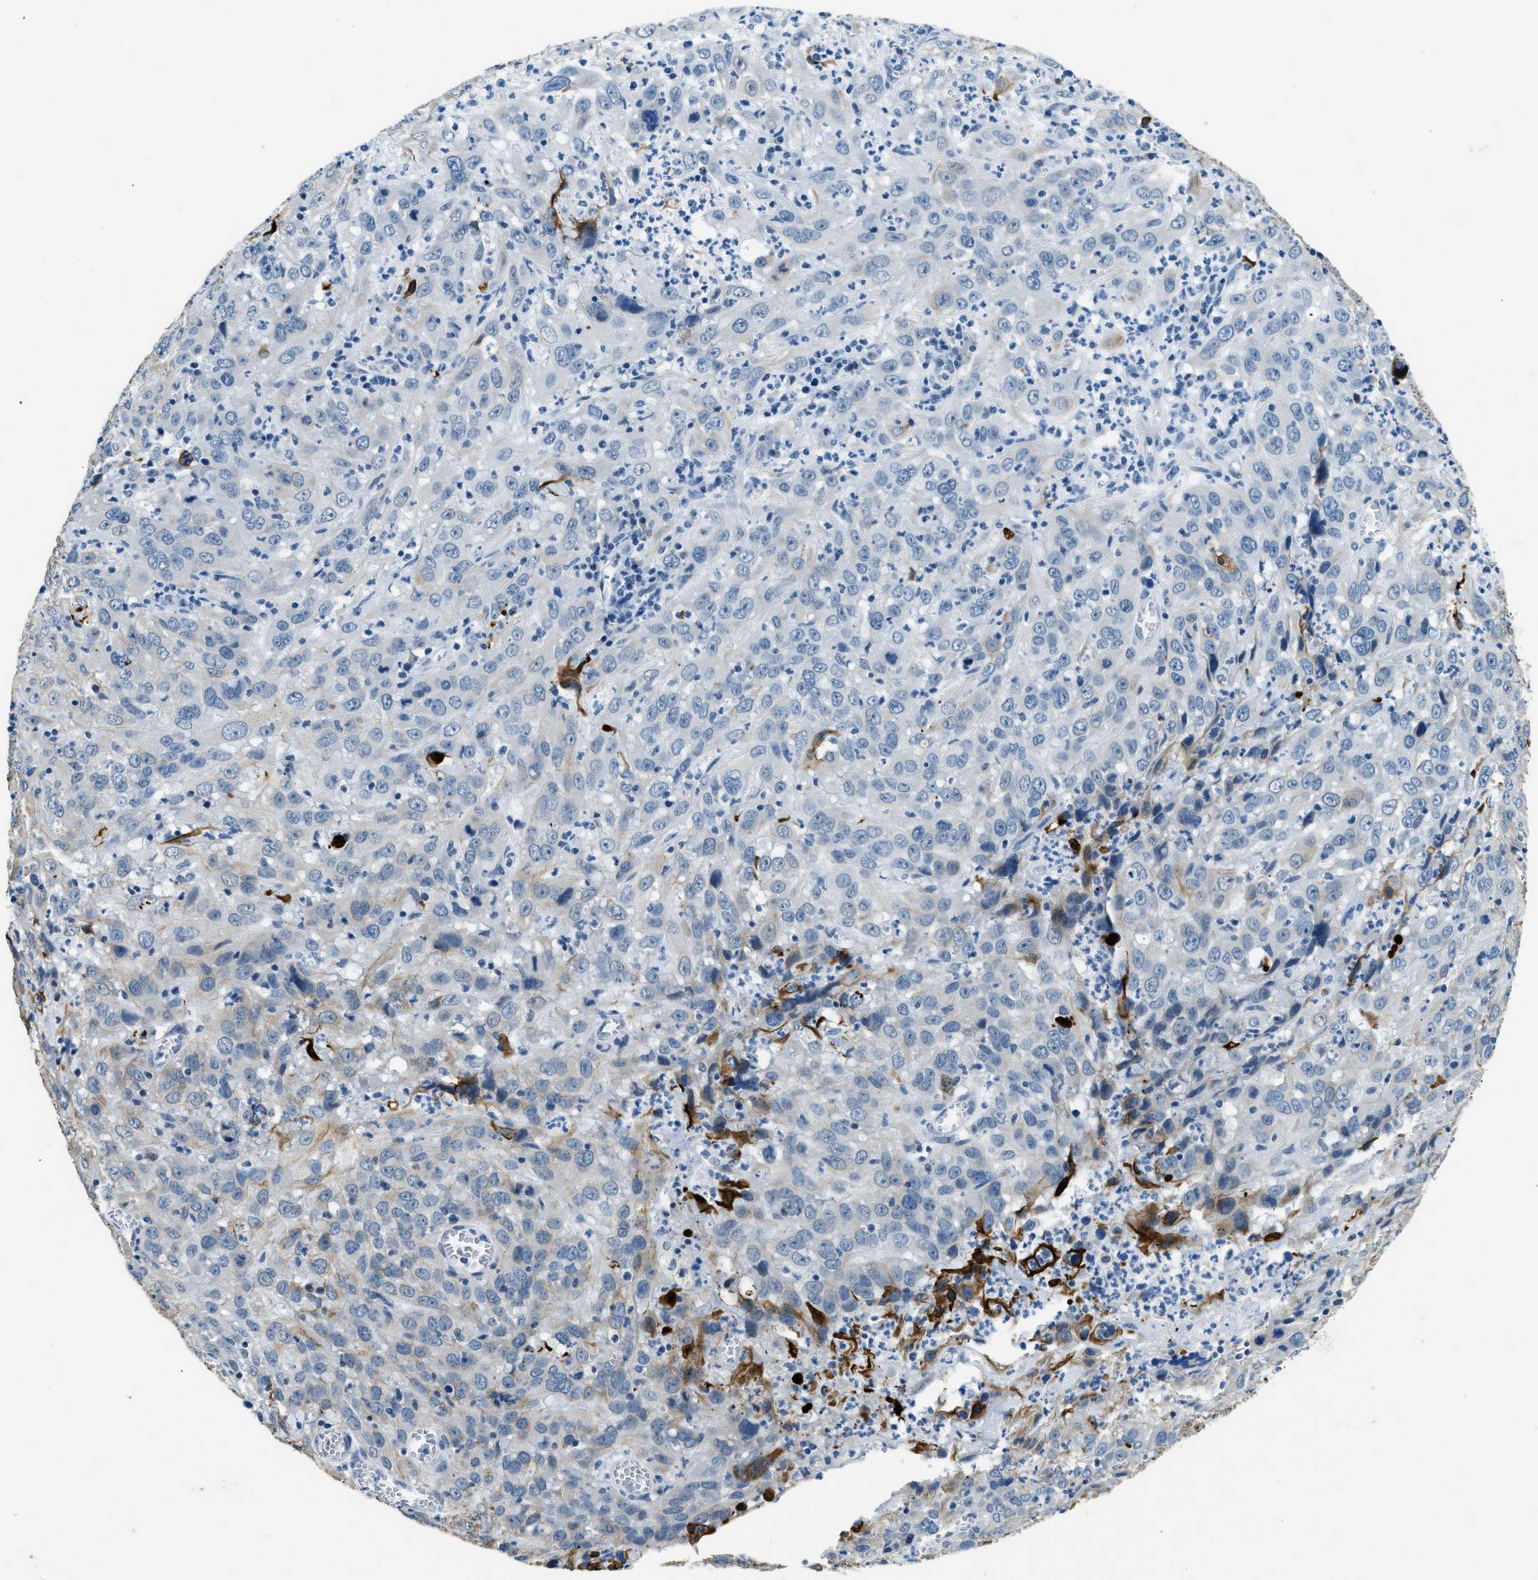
{"staining": {"intensity": "weak", "quantity": "<25%", "location": "cytoplasmic/membranous"}, "tissue": "cervical cancer", "cell_type": "Tumor cells", "image_type": "cancer", "snomed": [{"axis": "morphology", "description": "Squamous cell carcinoma, NOS"}, {"axis": "topography", "description": "Cervix"}], "caption": "Image shows no protein expression in tumor cells of cervical cancer tissue.", "gene": "CFAP20", "patient": {"sex": "female", "age": 32}}